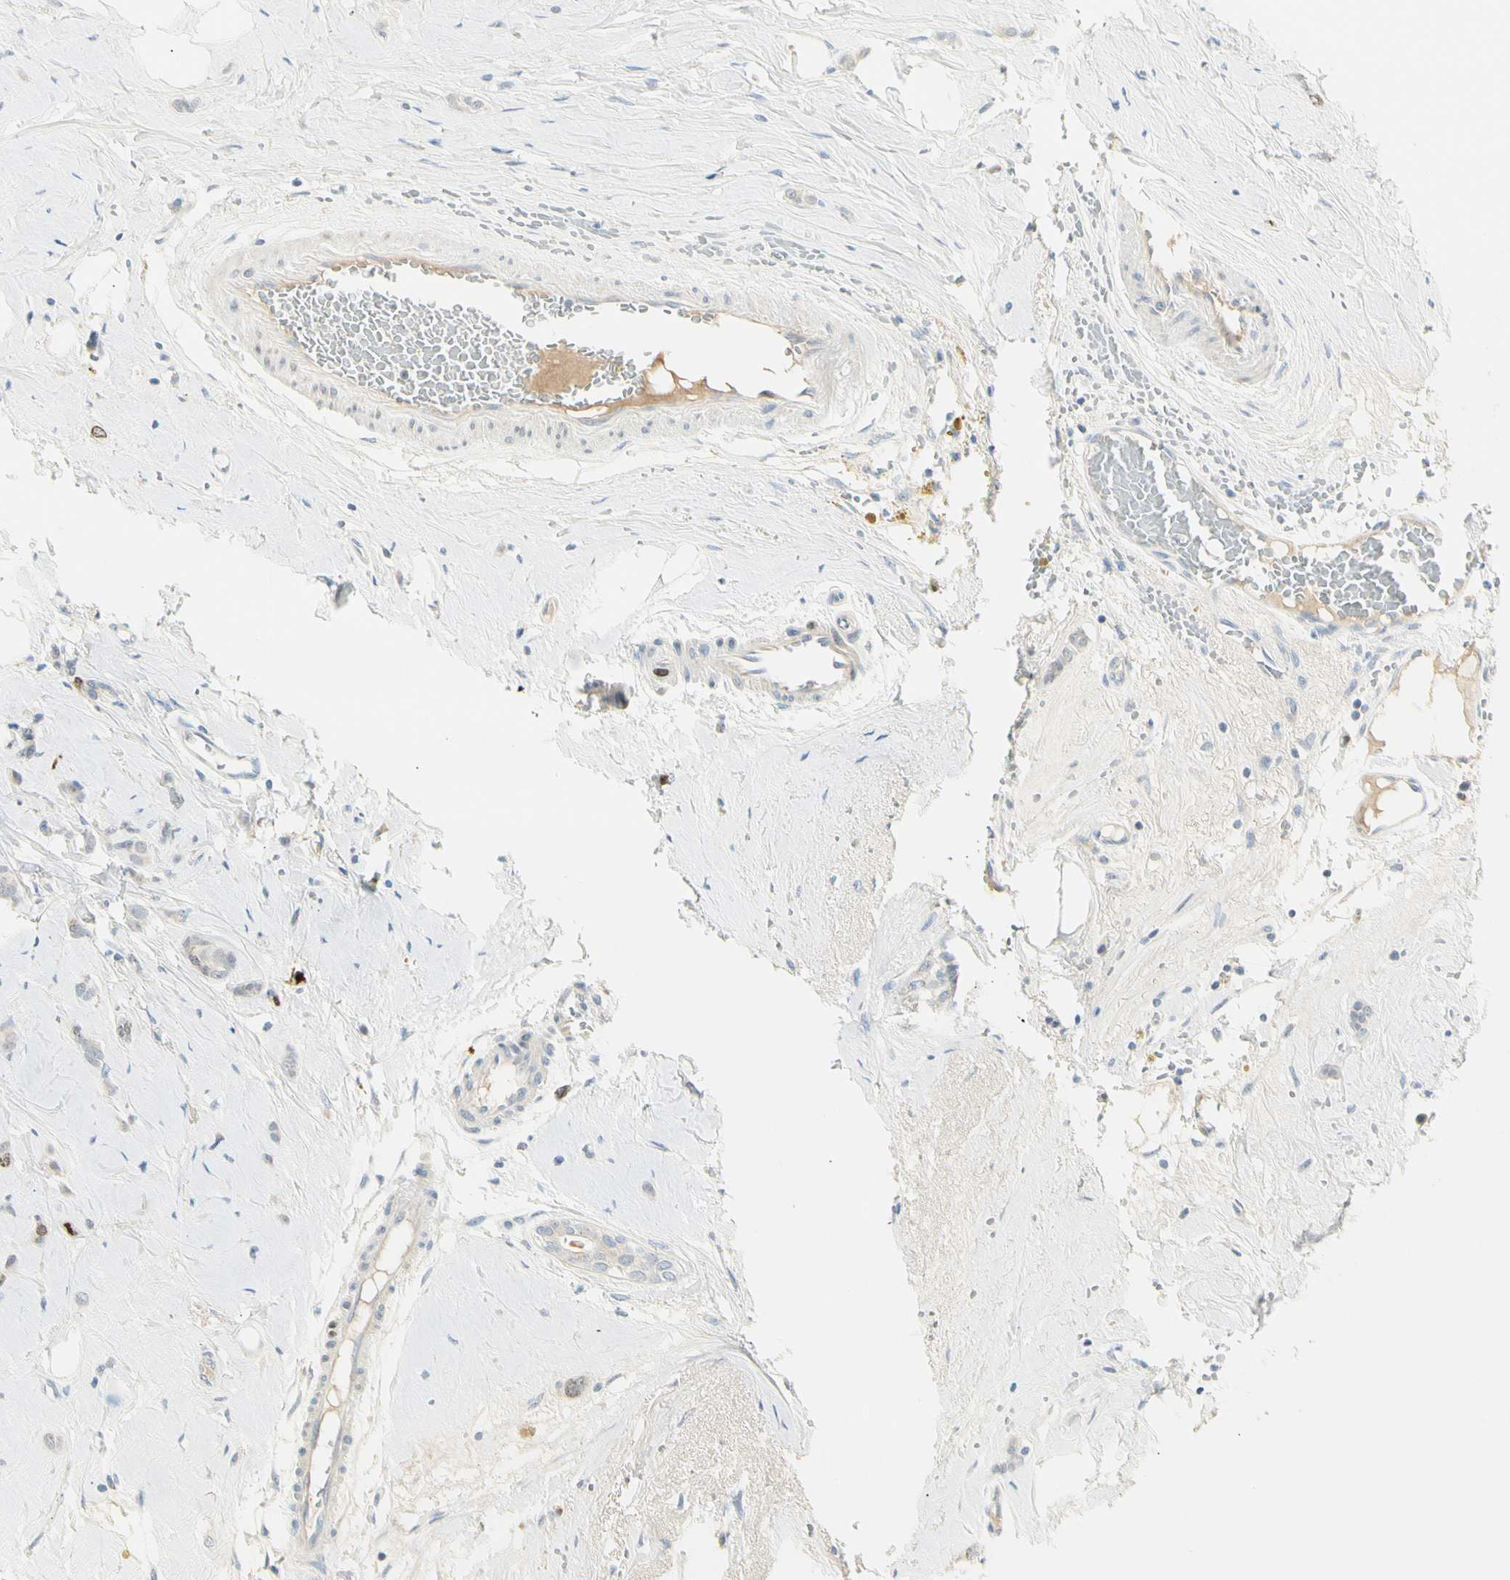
{"staining": {"intensity": "moderate", "quantity": "<25%", "location": "nuclear"}, "tissue": "breast cancer", "cell_type": "Tumor cells", "image_type": "cancer", "snomed": [{"axis": "morphology", "description": "Lobular carcinoma"}, {"axis": "topography", "description": "Breast"}], "caption": "Lobular carcinoma (breast) stained with a protein marker reveals moderate staining in tumor cells.", "gene": "PITX1", "patient": {"sex": "female", "age": 60}}